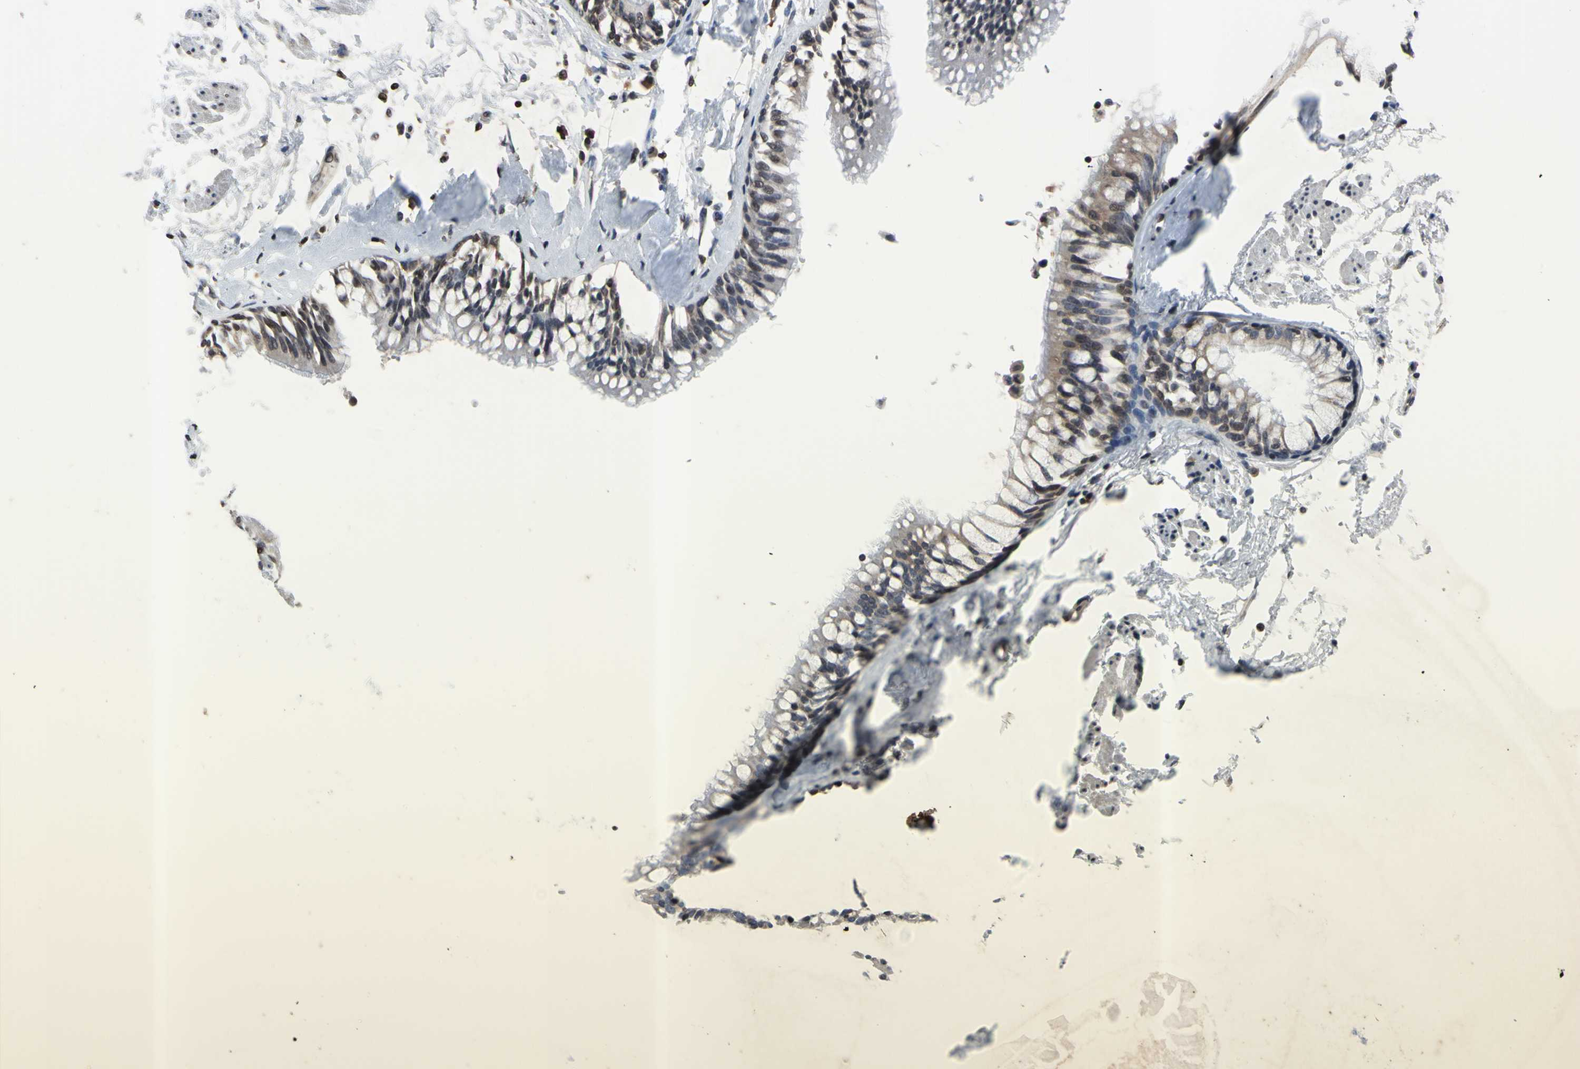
{"staining": {"intensity": "weak", "quantity": "25%-75%", "location": "cytoplasmic/membranous,nuclear"}, "tissue": "adipose tissue", "cell_type": "Adipocytes", "image_type": "normal", "snomed": [{"axis": "morphology", "description": "Normal tissue, NOS"}, {"axis": "topography", "description": "Cartilage tissue"}, {"axis": "topography", "description": "Bronchus"}], "caption": "Unremarkable adipose tissue was stained to show a protein in brown. There is low levels of weak cytoplasmic/membranous,nuclear expression in about 25%-75% of adipocytes. (Brightfield microscopy of DAB IHC at high magnification).", "gene": "ARG1", "patient": {"sex": "female", "age": 73}}